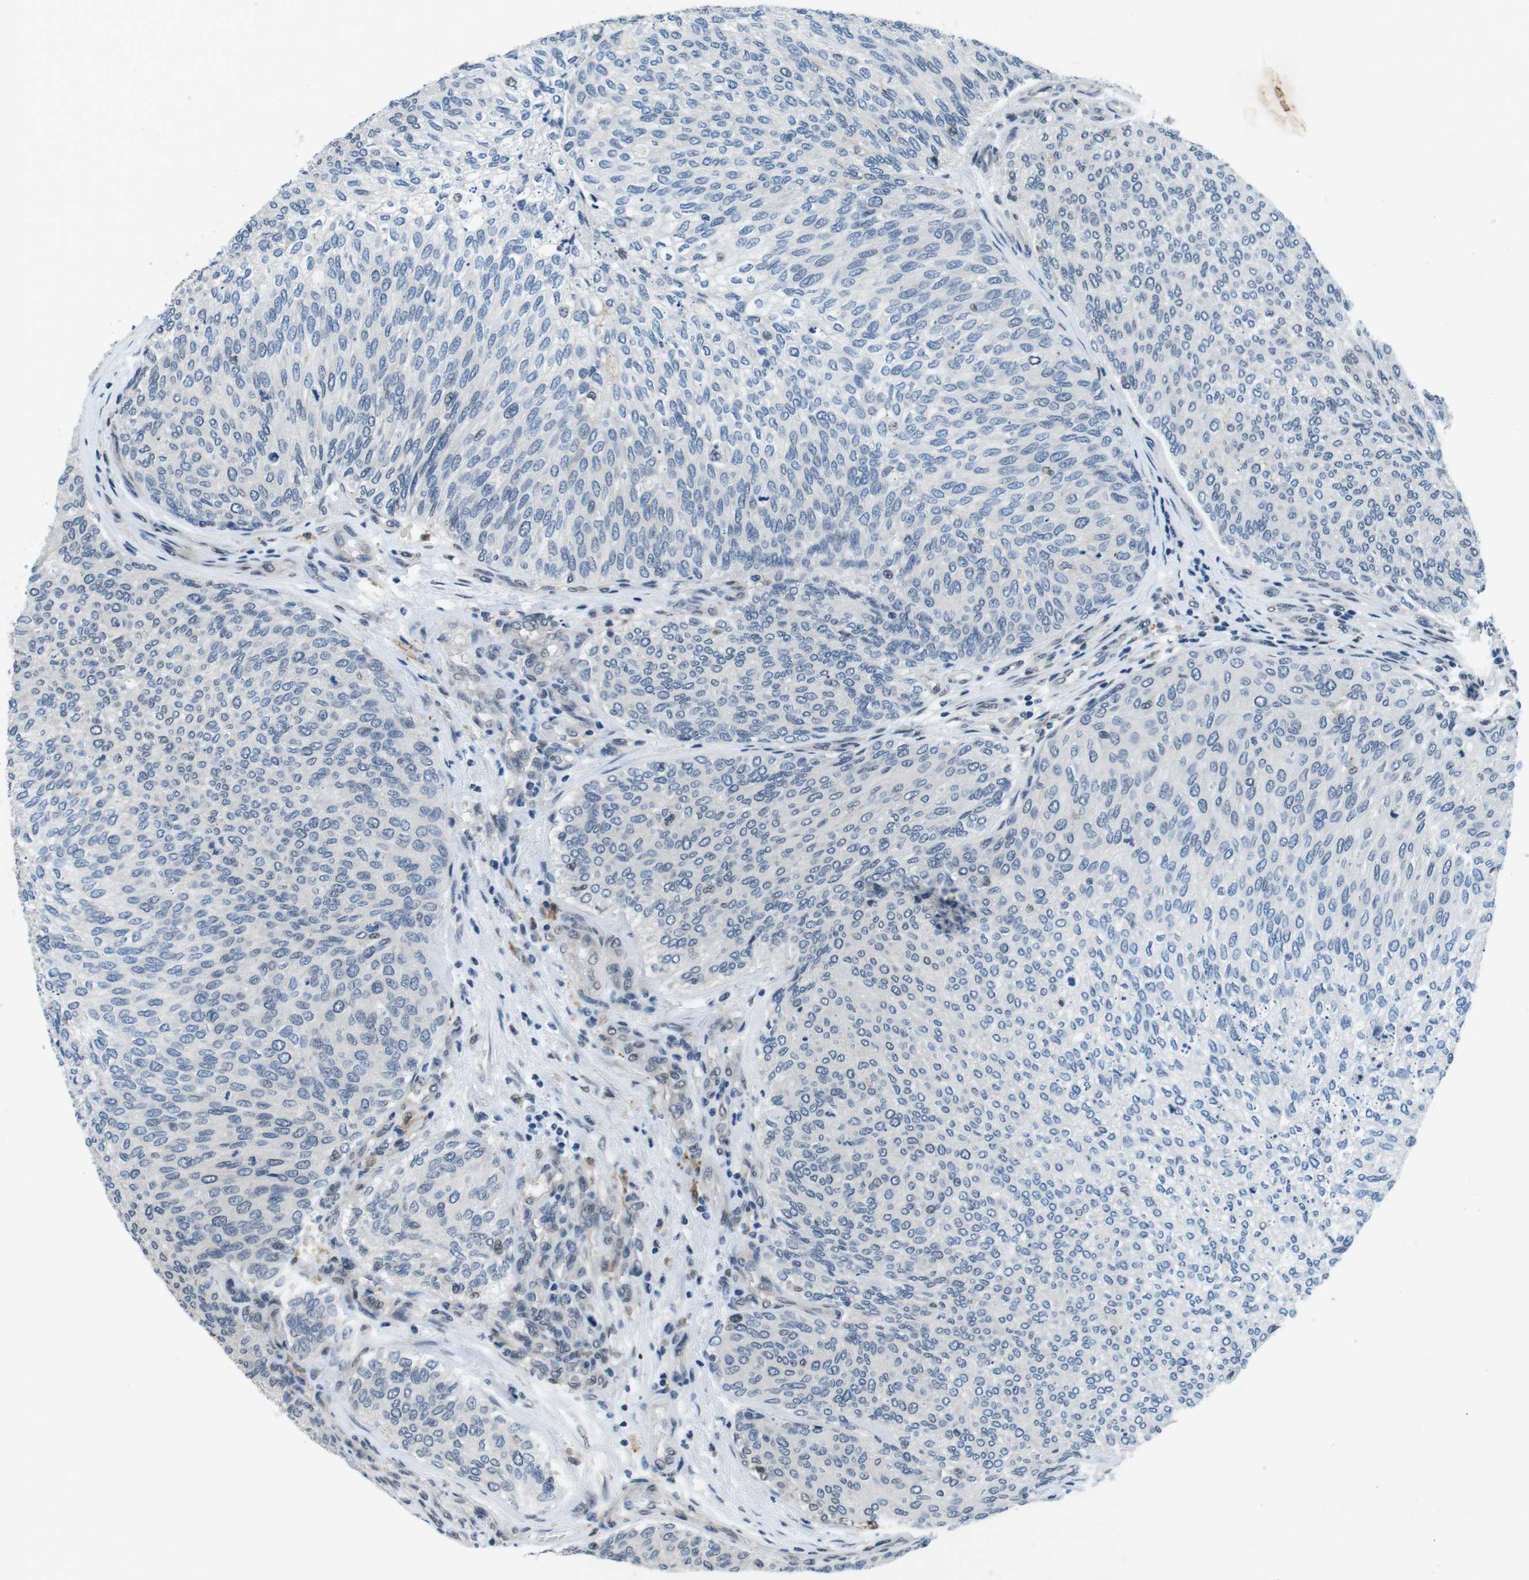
{"staining": {"intensity": "negative", "quantity": "none", "location": "none"}, "tissue": "urothelial cancer", "cell_type": "Tumor cells", "image_type": "cancer", "snomed": [{"axis": "morphology", "description": "Urothelial carcinoma, Low grade"}, {"axis": "topography", "description": "Urinary bladder"}], "caption": "Low-grade urothelial carcinoma stained for a protein using immunohistochemistry reveals no expression tumor cells.", "gene": "CD163L1", "patient": {"sex": "female", "age": 79}}